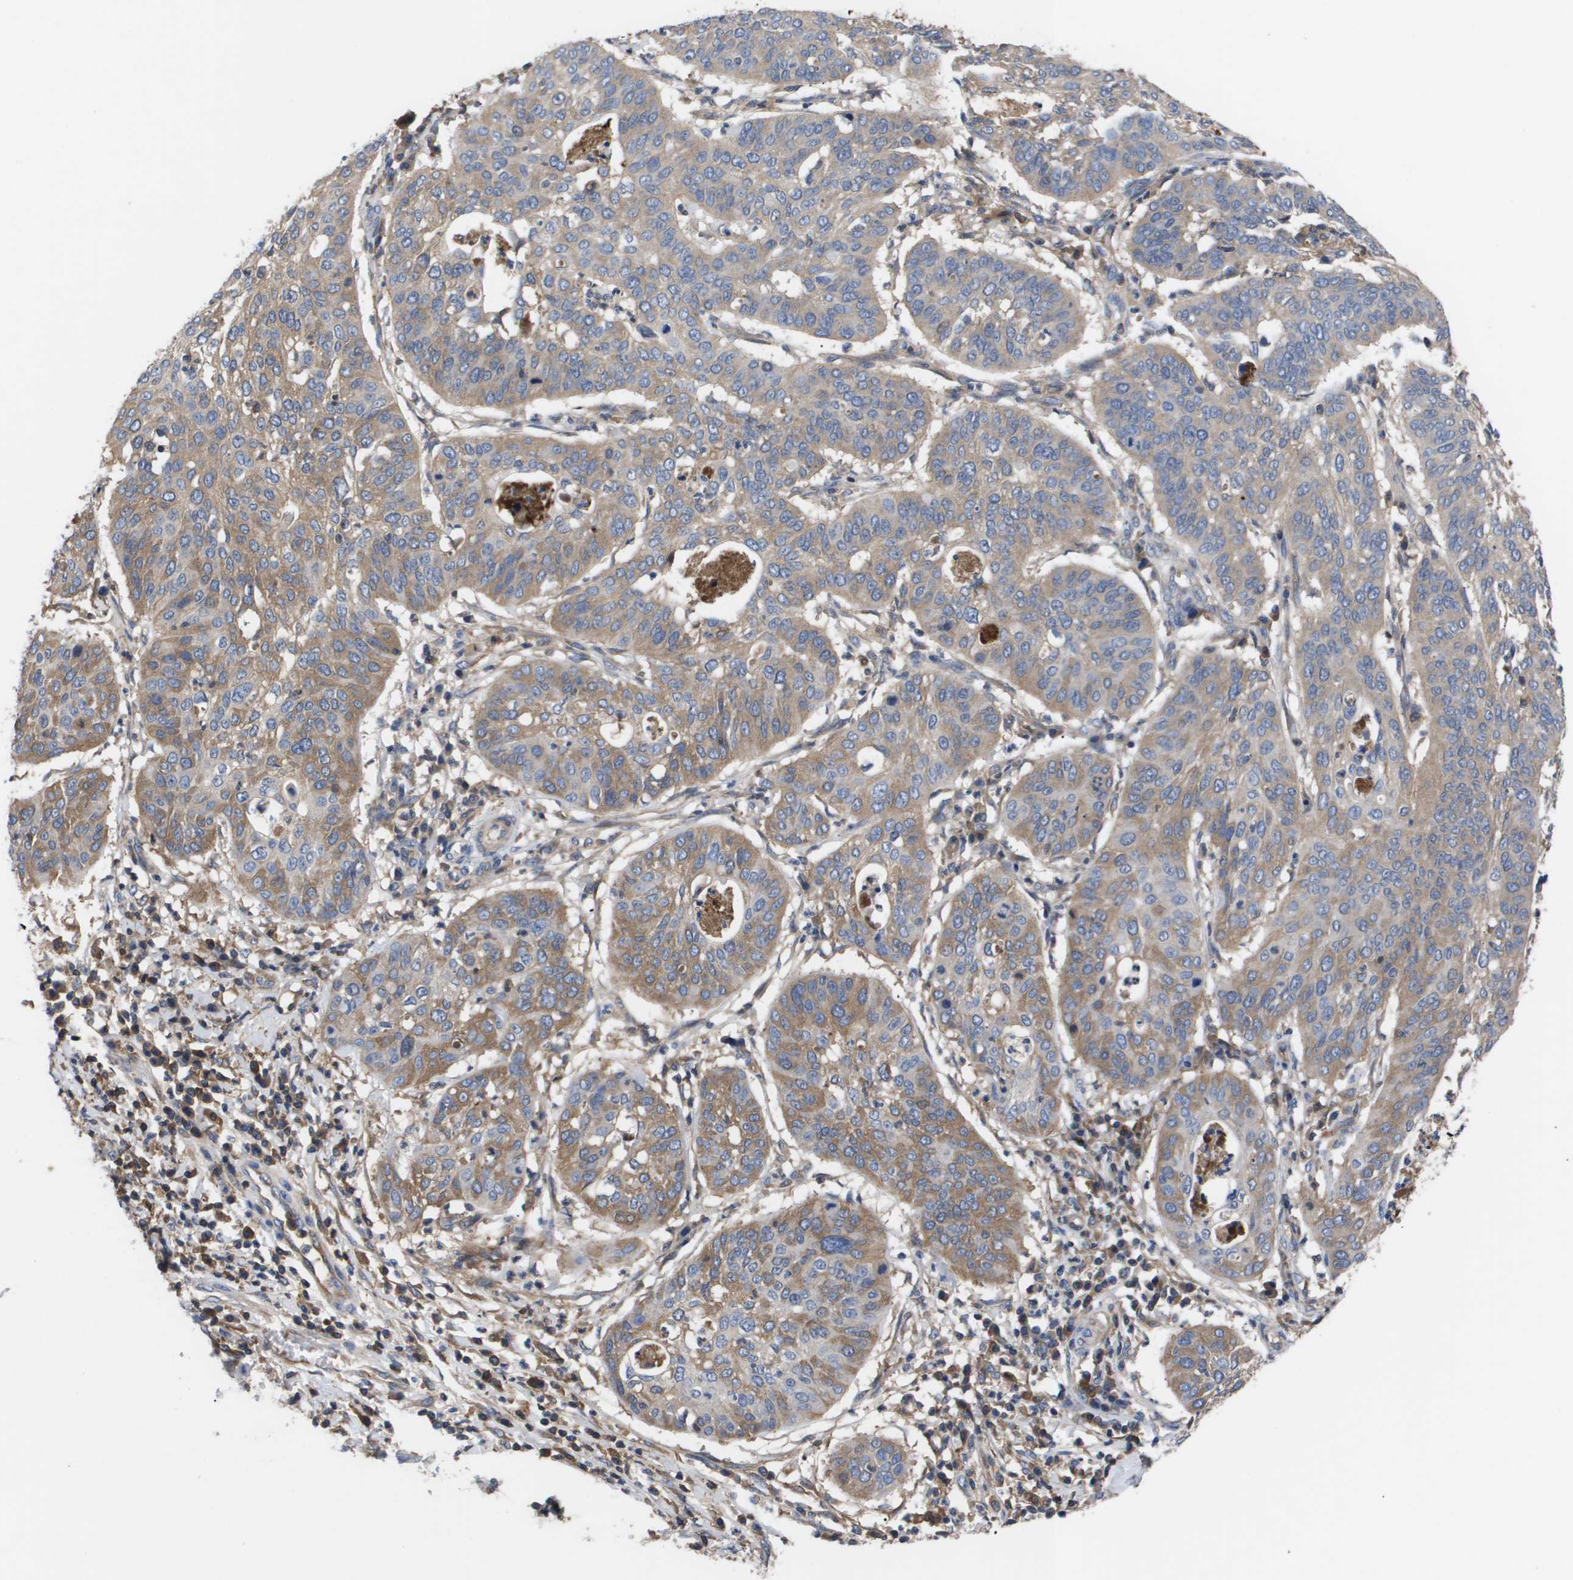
{"staining": {"intensity": "moderate", "quantity": ">75%", "location": "cytoplasmic/membranous"}, "tissue": "cervical cancer", "cell_type": "Tumor cells", "image_type": "cancer", "snomed": [{"axis": "morphology", "description": "Normal tissue, NOS"}, {"axis": "morphology", "description": "Squamous cell carcinoma, NOS"}, {"axis": "topography", "description": "Cervix"}], "caption": "An IHC histopathology image of tumor tissue is shown. Protein staining in brown labels moderate cytoplasmic/membranous positivity in cervical squamous cell carcinoma within tumor cells. The staining is performed using DAB brown chromogen to label protein expression. The nuclei are counter-stained blue using hematoxylin.", "gene": "SERPINA6", "patient": {"sex": "female", "age": 39}}